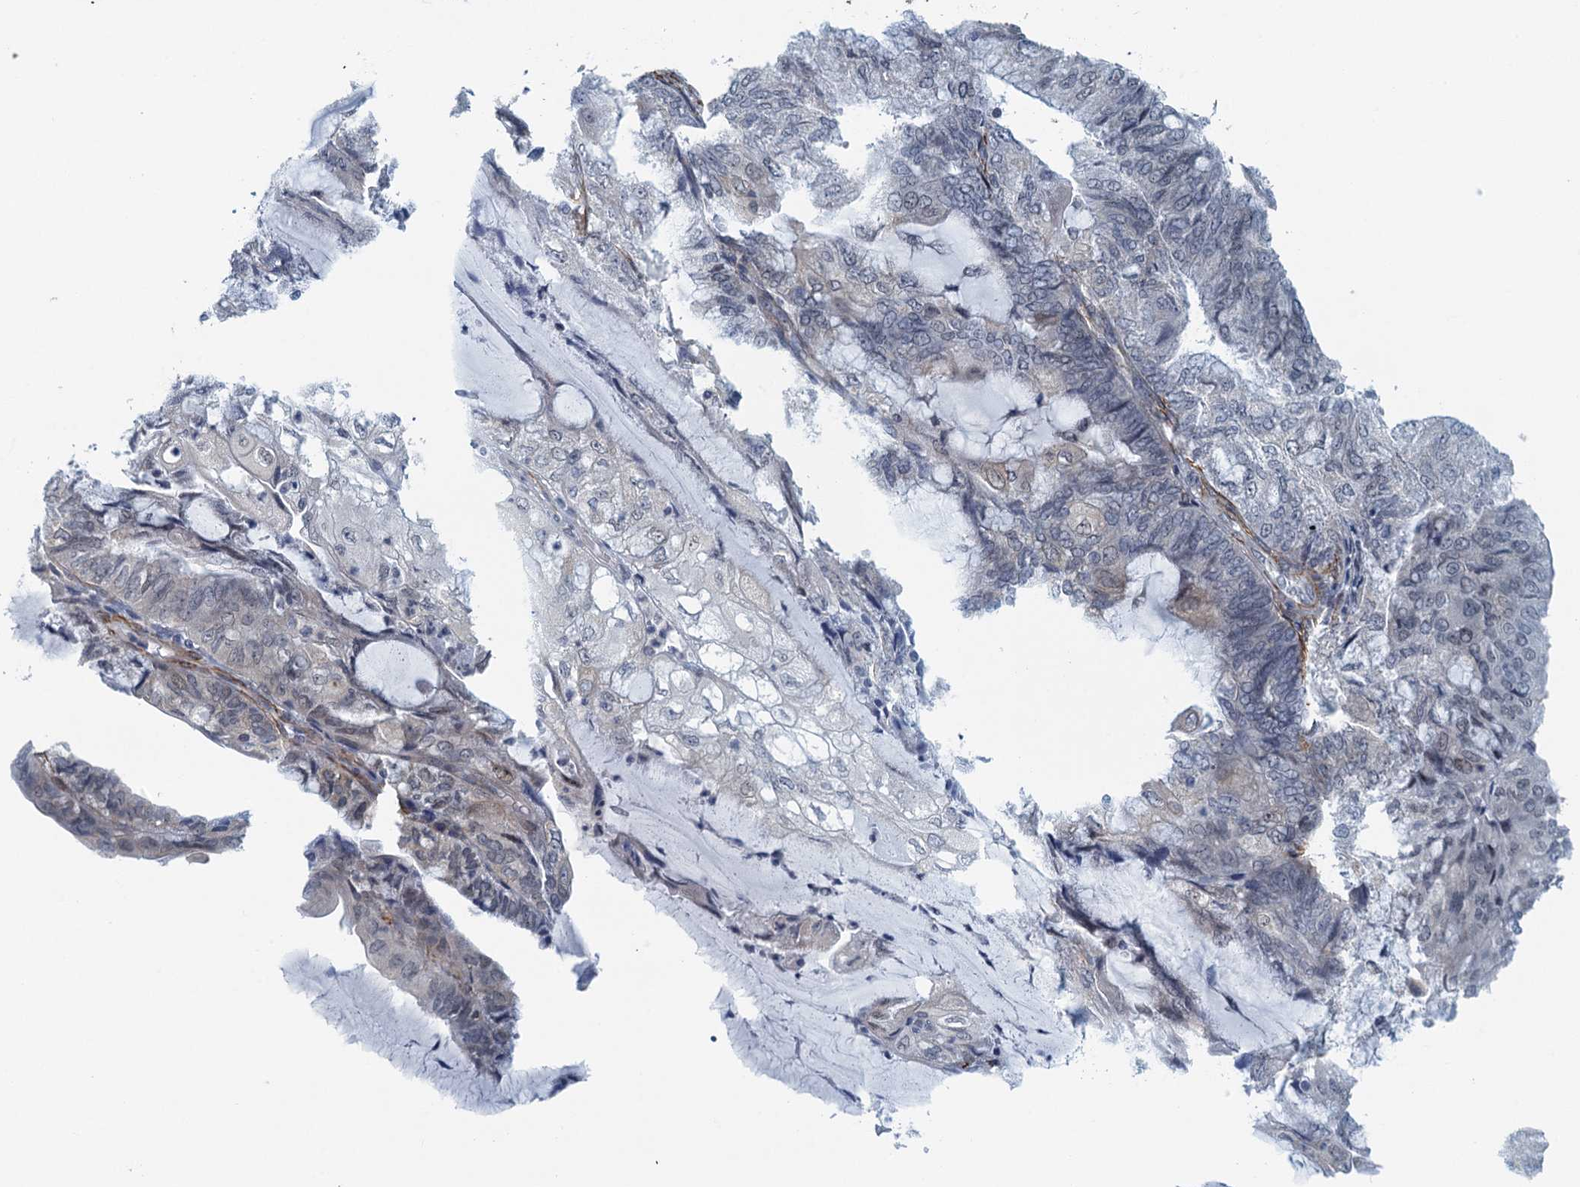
{"staining": {"intensity": "negative", "quantity": "none", "location": "none"}, "tissue": "endometrial cancer", "cell_type": "Tumor cells", "image_type": "cancer", "snomed": [{"axis": "morphology", "description": "Adenocarcinoma, NOS"}, {"axis": "topography", "description": "Endometrium"}], "caption": "DAB immunohistochemical staining of endometrial cancer (adenocarcinoma) exhibits no significant positivity in tumor cells. (DAB (3,3'-diaminobenzidine) immunohistochemistry with hematoxylin counter stain).", "gene": "ALG2", "patient": {"sex": "female", "age": 81}}